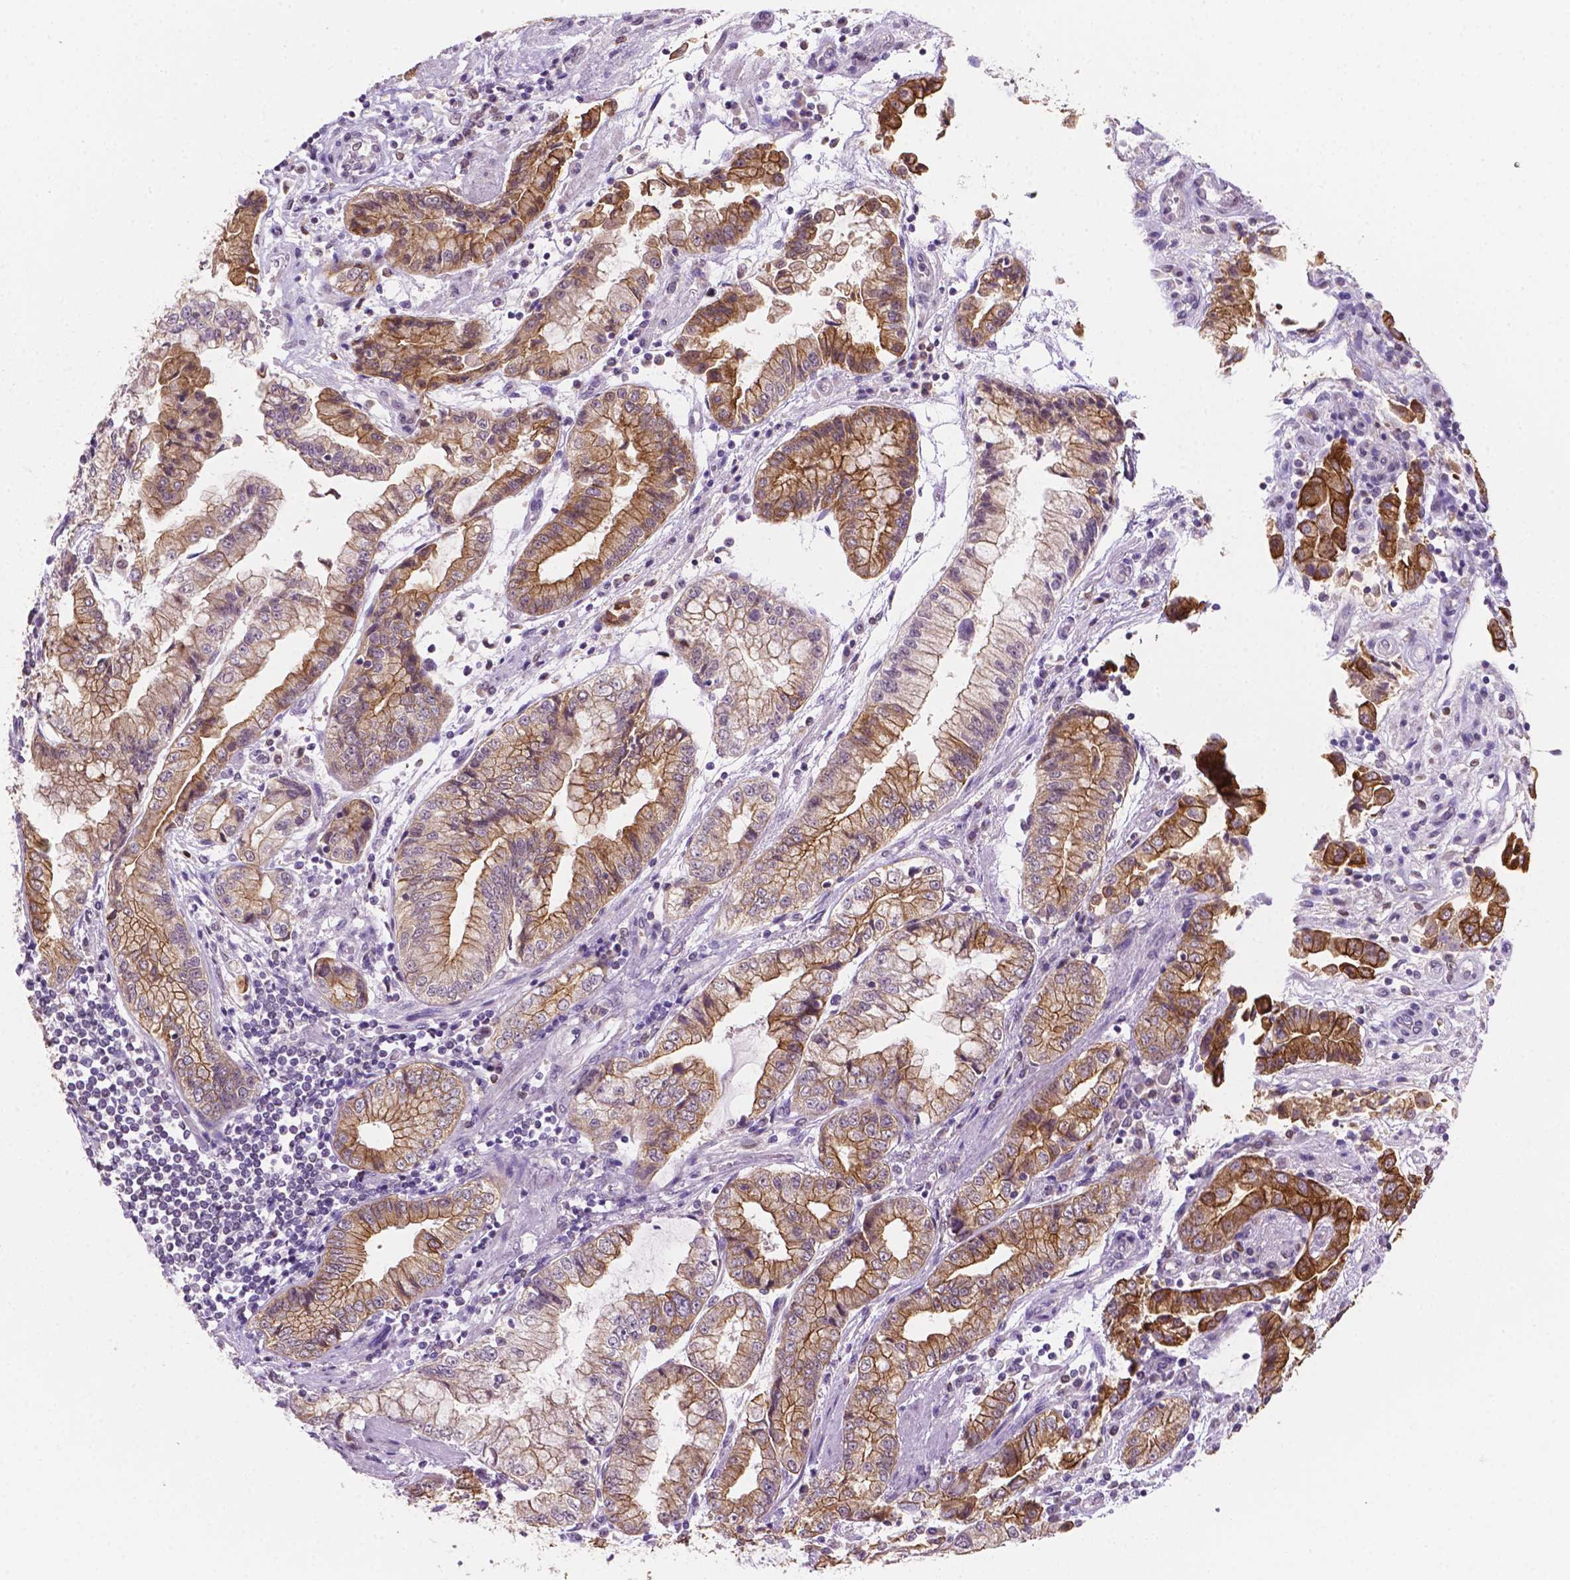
{"staining": {"intensity": "moderate", "quantity": ">75%", "location": "cytoplasmic/membranous"}, "tissue": "stomach cancer", "cell_type": "Tumor cells", "image_type": "cancer", "snomed": [{"axis": "morphology", "description": "Adenocarcinoma, NOS"}, {"axis": "topography", "description": "Stomach, upper"}], "caption": "Immunohistochemical staining of adenocarcinoma (stomach) demonstrates moderate cytoplasmic/membranous protein positivity in about >75% of tumor cells.", "gene": "SHLD3", "patient": {"sex": "female", "age": 74}}